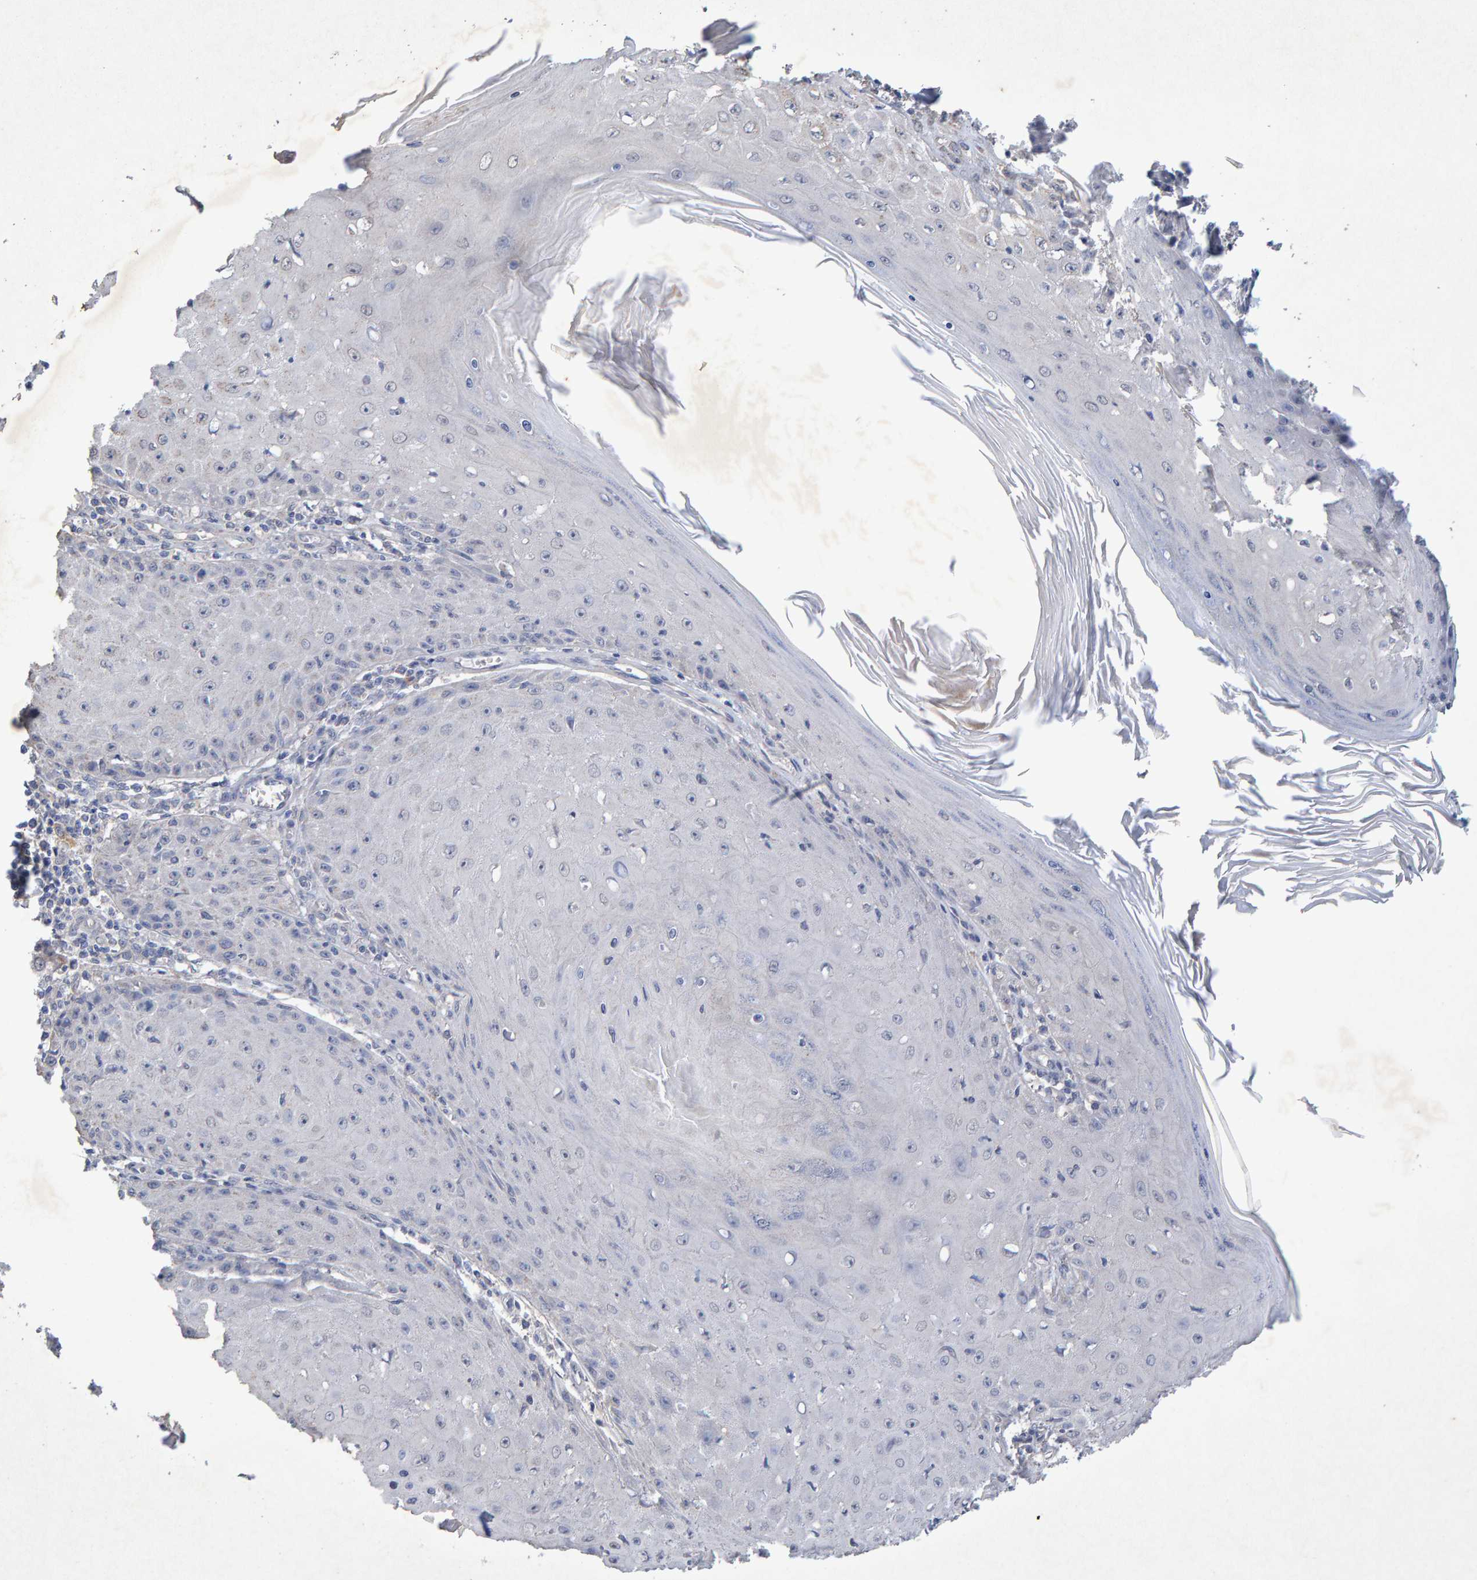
{"staining": {"intensity": "negative", "quantity": "none", "location": "none"}, "tissue": "skin cancer", "cell_type": "Tumor cells", "image_type": "cancer", "snomed": [{"axis": "morphology", "description": "Squamous cell carcinoma, NOS"}, {"axis": "topography", "description": "Skin"}], "caption": "Human squamous cell carcinoma (skin) stained for a protein using immunohistochemistry (IHC) exhibits no expression in tumor cells.", "gene": "CTH", "patient": {"sex": "female", "age": 73}}